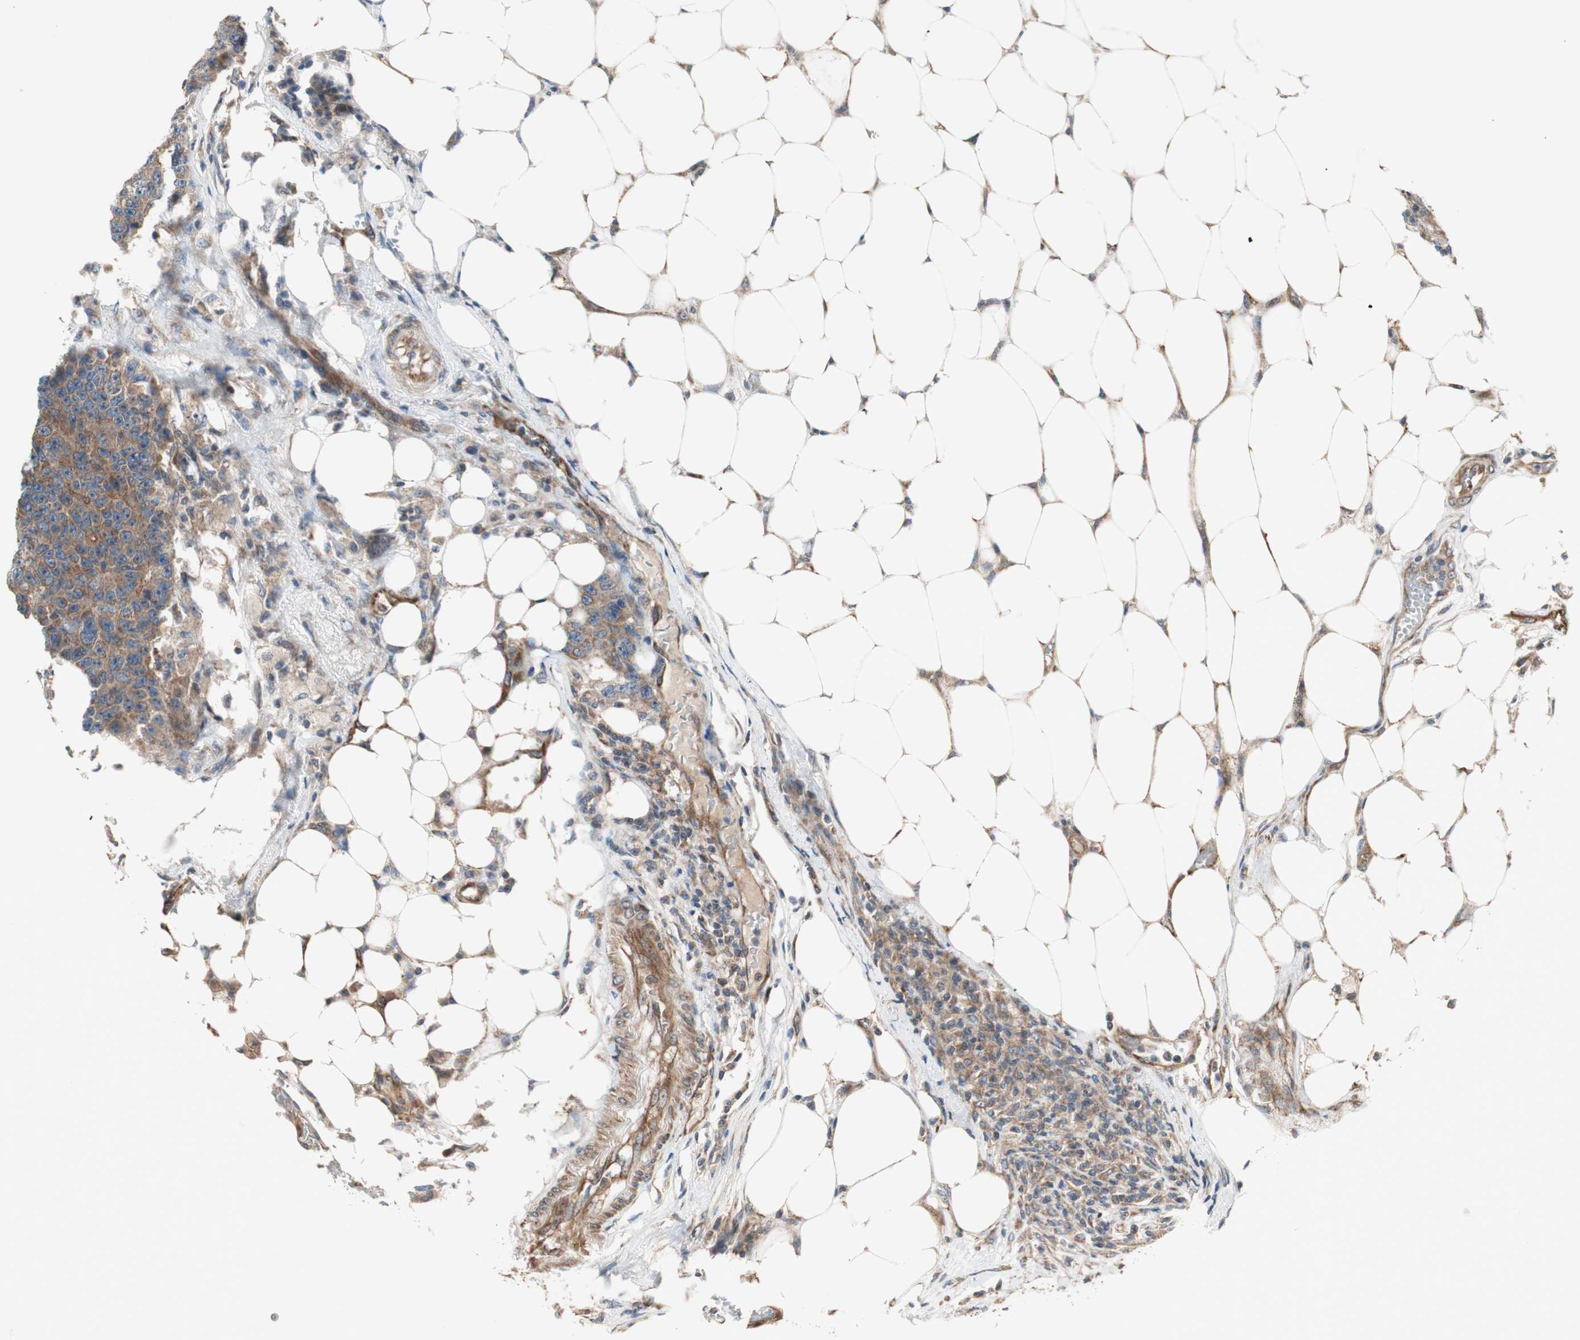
{"staining": {"intensity": "moderate", "quantity": ">75%", "location": "cytoplasmic/membranous"}, "tissue": "colorectal cancer", "cell_type": "Tumor cells", "image_type": "cancer", "snomed": [{"axis": "morphology", "description": "Adenocarcinoma, NOS"}, {"axis": "topography", "description": "Colon"}], "caption": "A high-resolution photomicrograph shows IHC staining of colorectal cancer (adenocarcinoma), which reveals moderate cytoplasmic/membranous positivity in approximately >75% of tumor cells.", "gene": "CTTNBP2NL", "patient": {"sex": "female", "age": 86}}